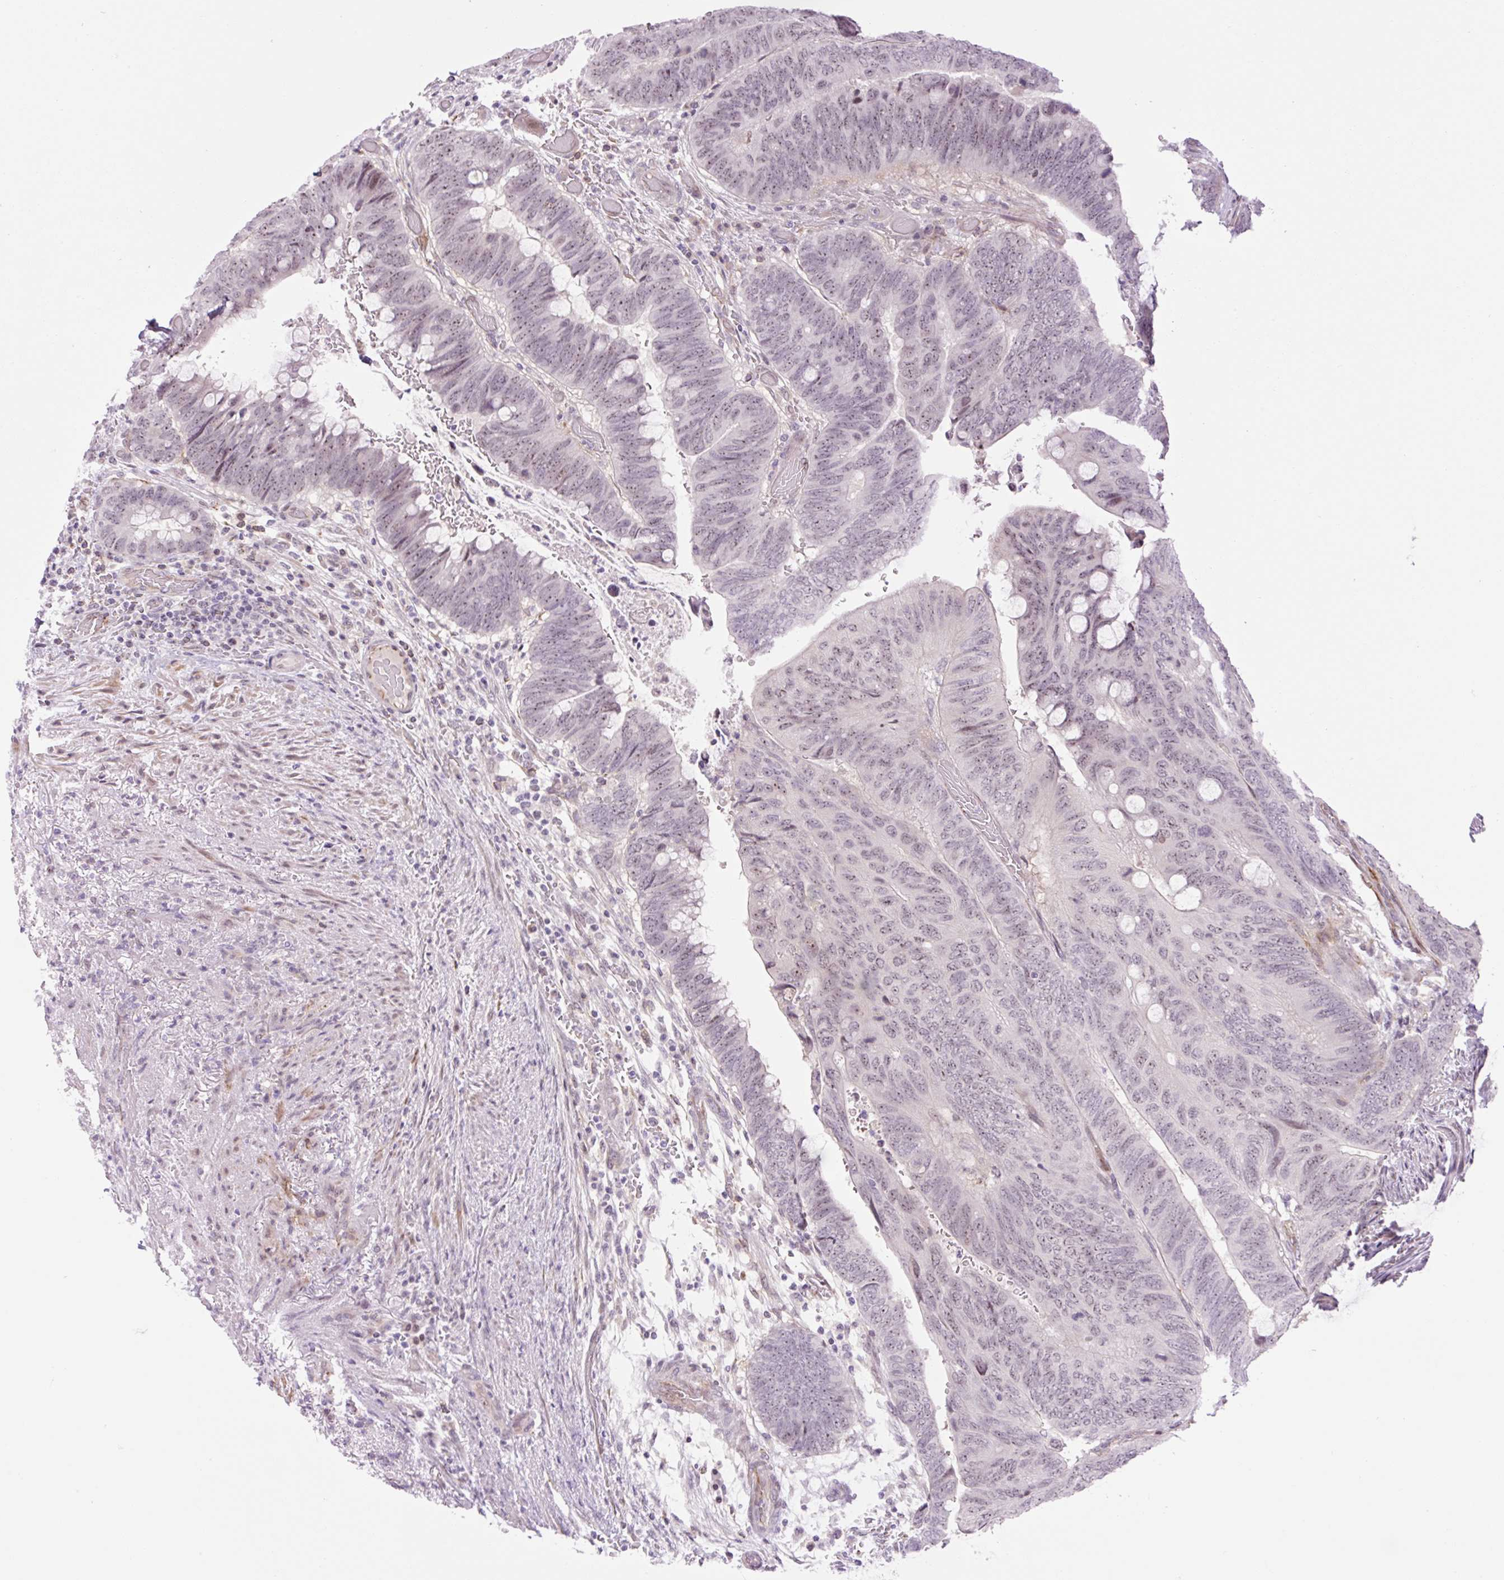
{"staining": {"intensity": "weak", "quantity": "25%-75%", "location": "nuclear"}, "tissue": "colorectal cancer", "cell_type": "Tumor cells", "image_type": "cancer", "snomed": [{"axis": "morphology", "description": "Normal tissue, NOS"}, {"axis": "morphology", "description": "Adenocarcinoma, NOS"}, {"axis": "topography", "description": "Rectum"}, {"axis": "topography", "description": "Peripheral nerve tissue"}], "caption": "The immunohistochemical stain highlights weak nuclear expression in tumor cells of colorectal adenocarcinoma tissue.", "gene": "ZNF417", "patient": {"sex": "male", "age": 92}}